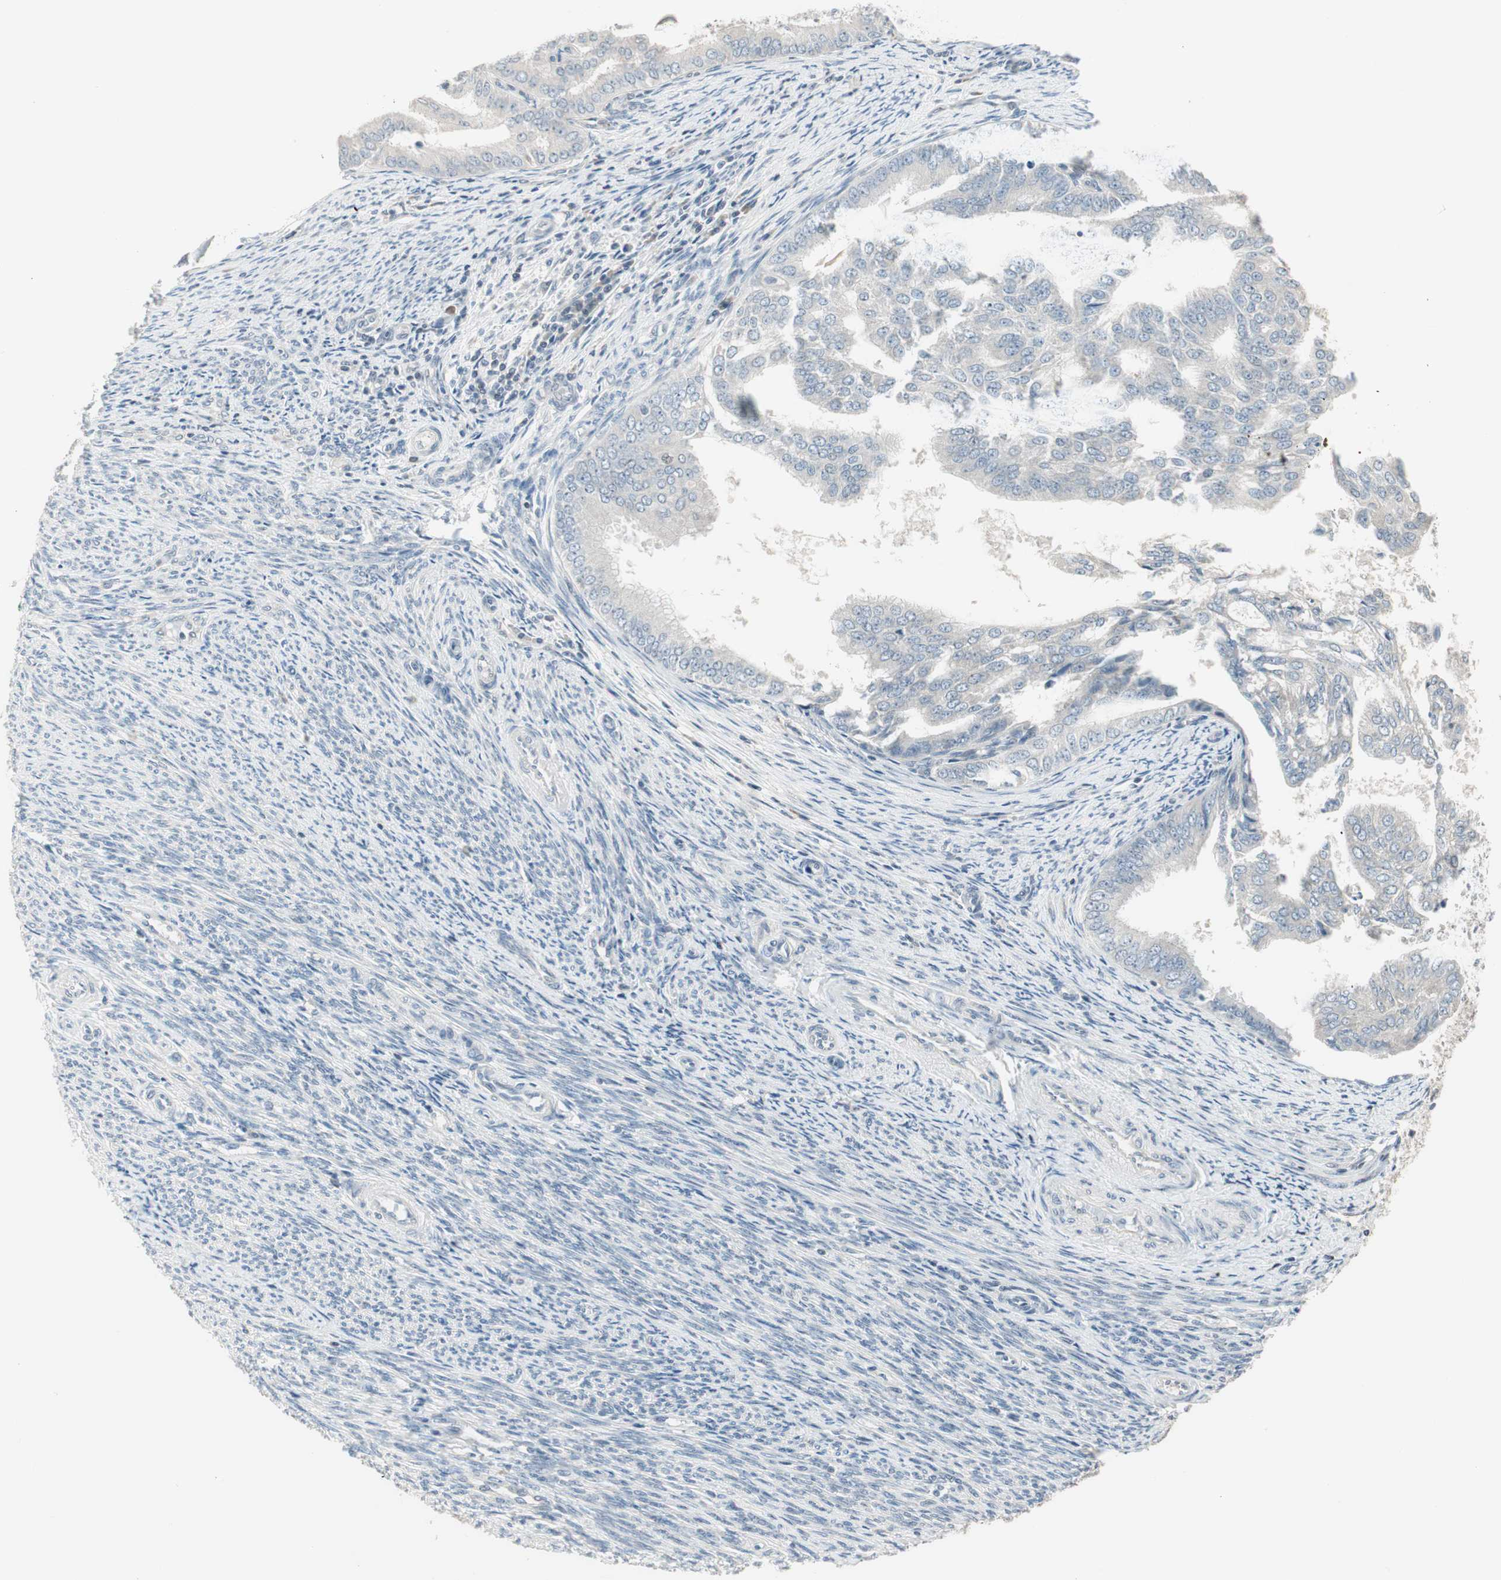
{"staining": {"intensity": "negative", "quantity": "none", "location": "none"}, "tissue": "endometrial cancer", "cell_type": "Tumor cells", "image_type": "cancer", "snomed": [{"axis": "morphology", "description": "Adenocarcinoma, NOS"}, {"axis": "topography", "description": "Endometrium"}], "caption": "Immunohistochemistry (IHC) image of human endometrial cancer (adenocarcinoma) stained for a protein (brown), which demonstrates no expression in tumor cells.", "gene": "PDZK1", "patient": {"sex": "female", "age": 58}}